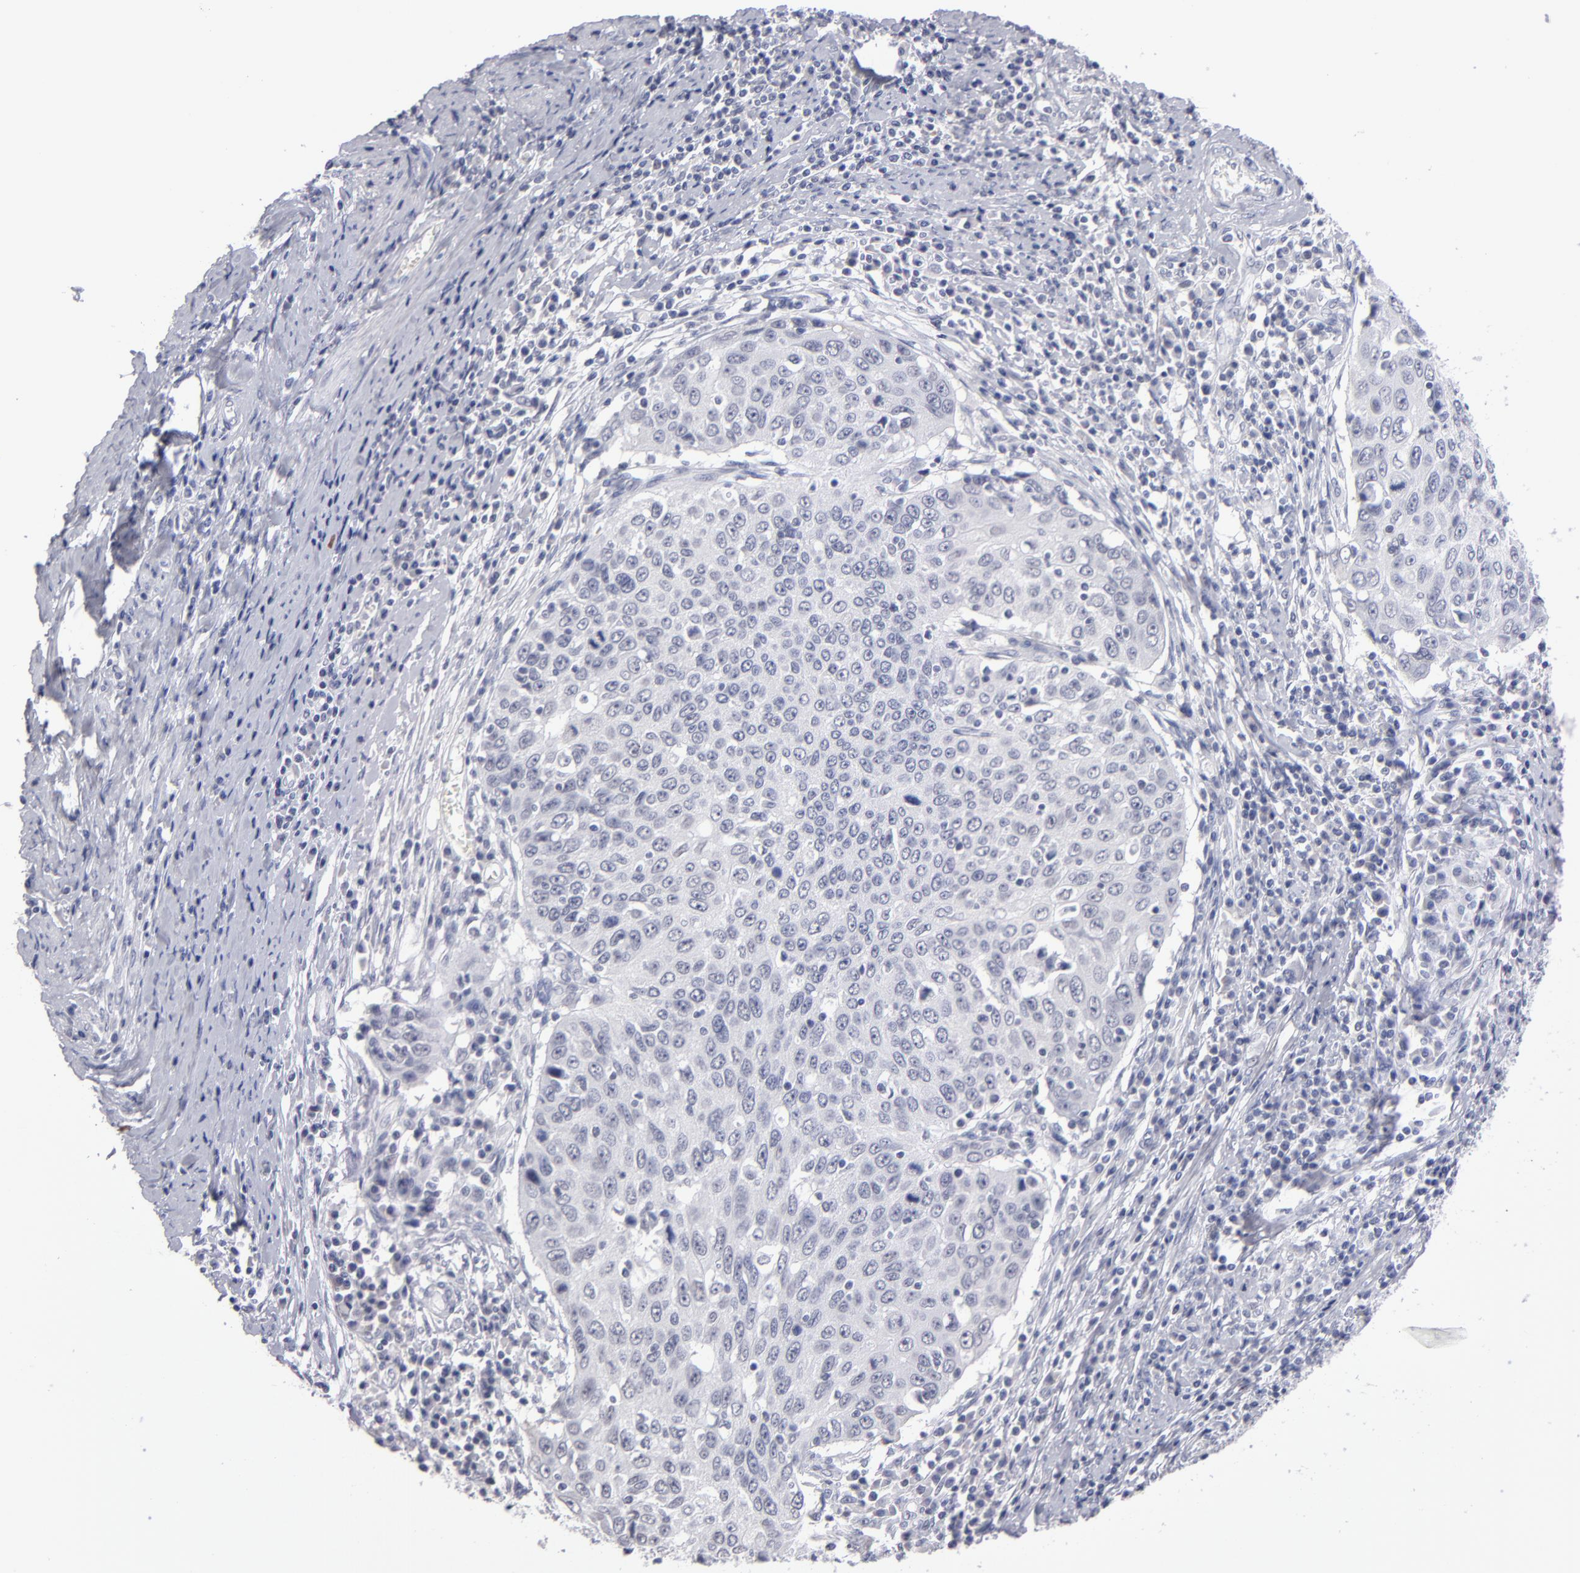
{"staining": {"intensity": "negative", "quantity": "none", "location": "none"}, "tissue": "cervical cancer", "cell_type": "Tumor cells", "image_type": "cancer", "snomed": [{"axis": "morphology", "description": "Squamous cell carcinoma, NOS"}, {"axis": "topography", "description": "Cervix"}], "caption": "DAB immunohistochemical staining of cervical squamous cell carcinoma shows no significant staining in tumor cells.", "gene": "TEX11", "patient": {"sex": "female", "age": 53}}